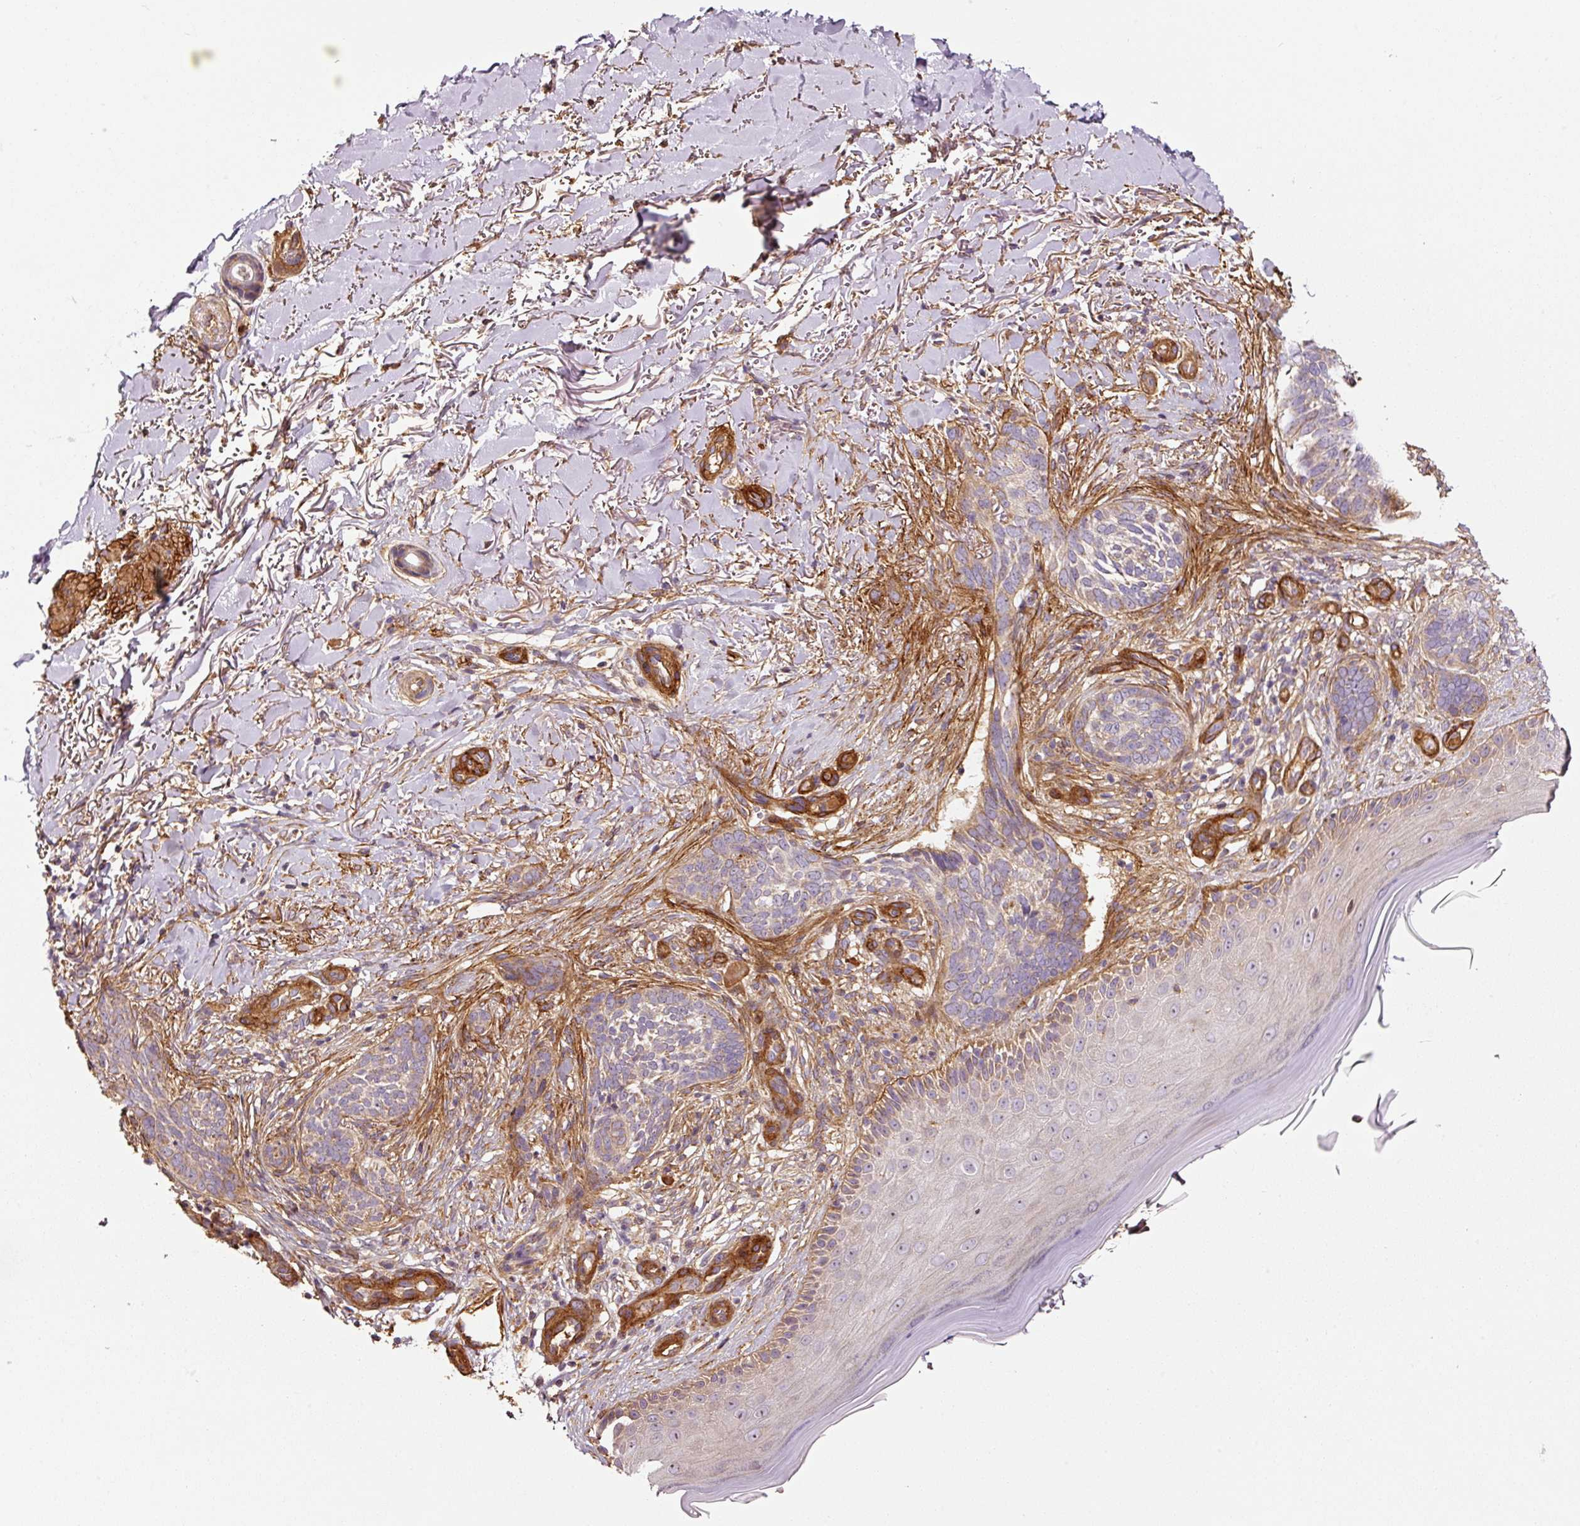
{"staining": {"intensity": "negative", "quantity": "none", "location": "none"}, "tissue": "skin cancer", "cell_type": "Tumor cells", "image_type": "cancer", "snomed": [{"axis": "morphology", "description": "Normal tissue, NOS"}, {"axis": "morphology", "description": "Basal cell carcinoma"}, {"axis": "topography", "description": "Skin"}], "caption": "This is a image of immunohistochemistry staining of basal cell carcinoma (skin), which shows no positivity in tumor cells.", "gene": "NID2", "patient": {"sex": "female", "age": 67}}